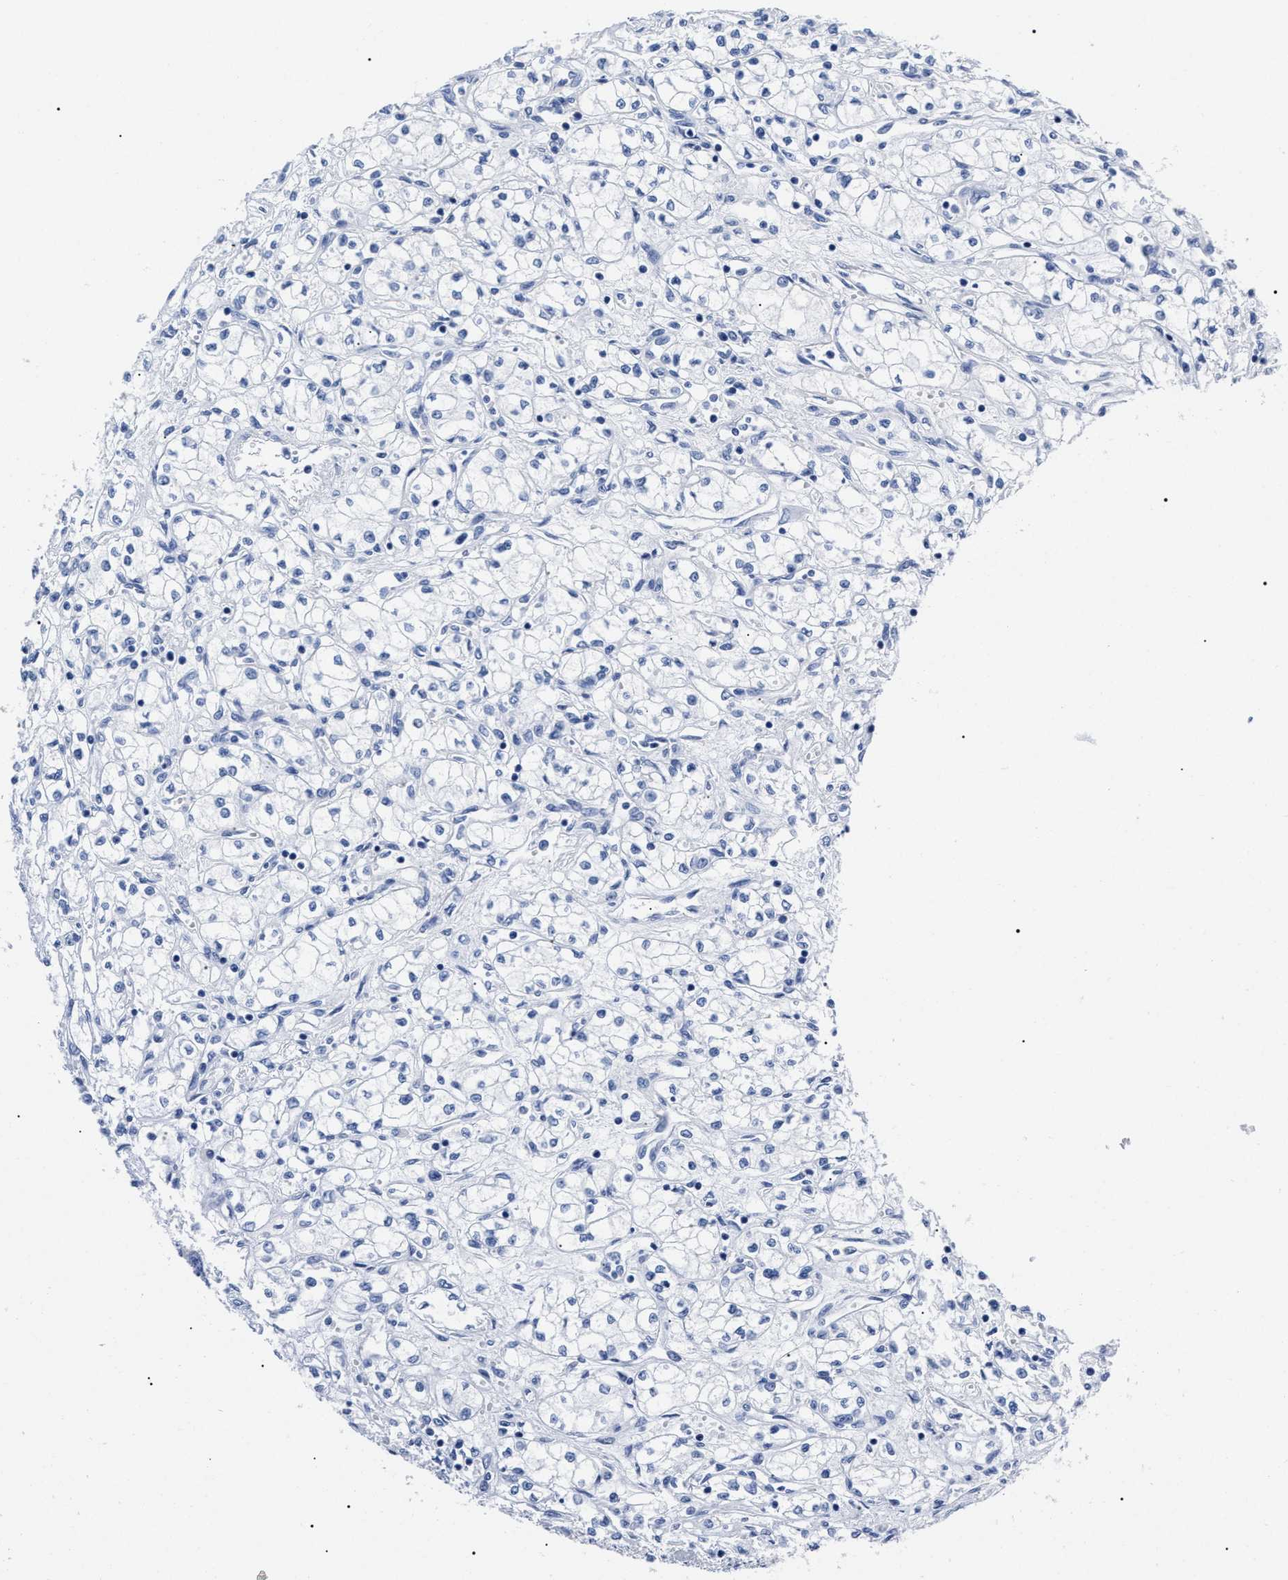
{"staining": {"intensity": "negative", "quantity": "none", "location": "none"}, "tissue": "renal cancer", "cell_type": "Tumor cells", "image_type": "cancer", "snomed": [{"axis": "morphology", "description": "Normal tissue, NOS"}, {"axis": "morphology", "description": "Adenocarcinoma, NOS"}, {"axis": "topography", "description": "Kidney"}], "caption": "This image is of renal cancer stained with IHC to label a protein in brown with the nuclei are counter-stained blue. There is no positivity in tumor cells.", "gene": "ALPG", "patient": {"sex": "male", "age": 59}}